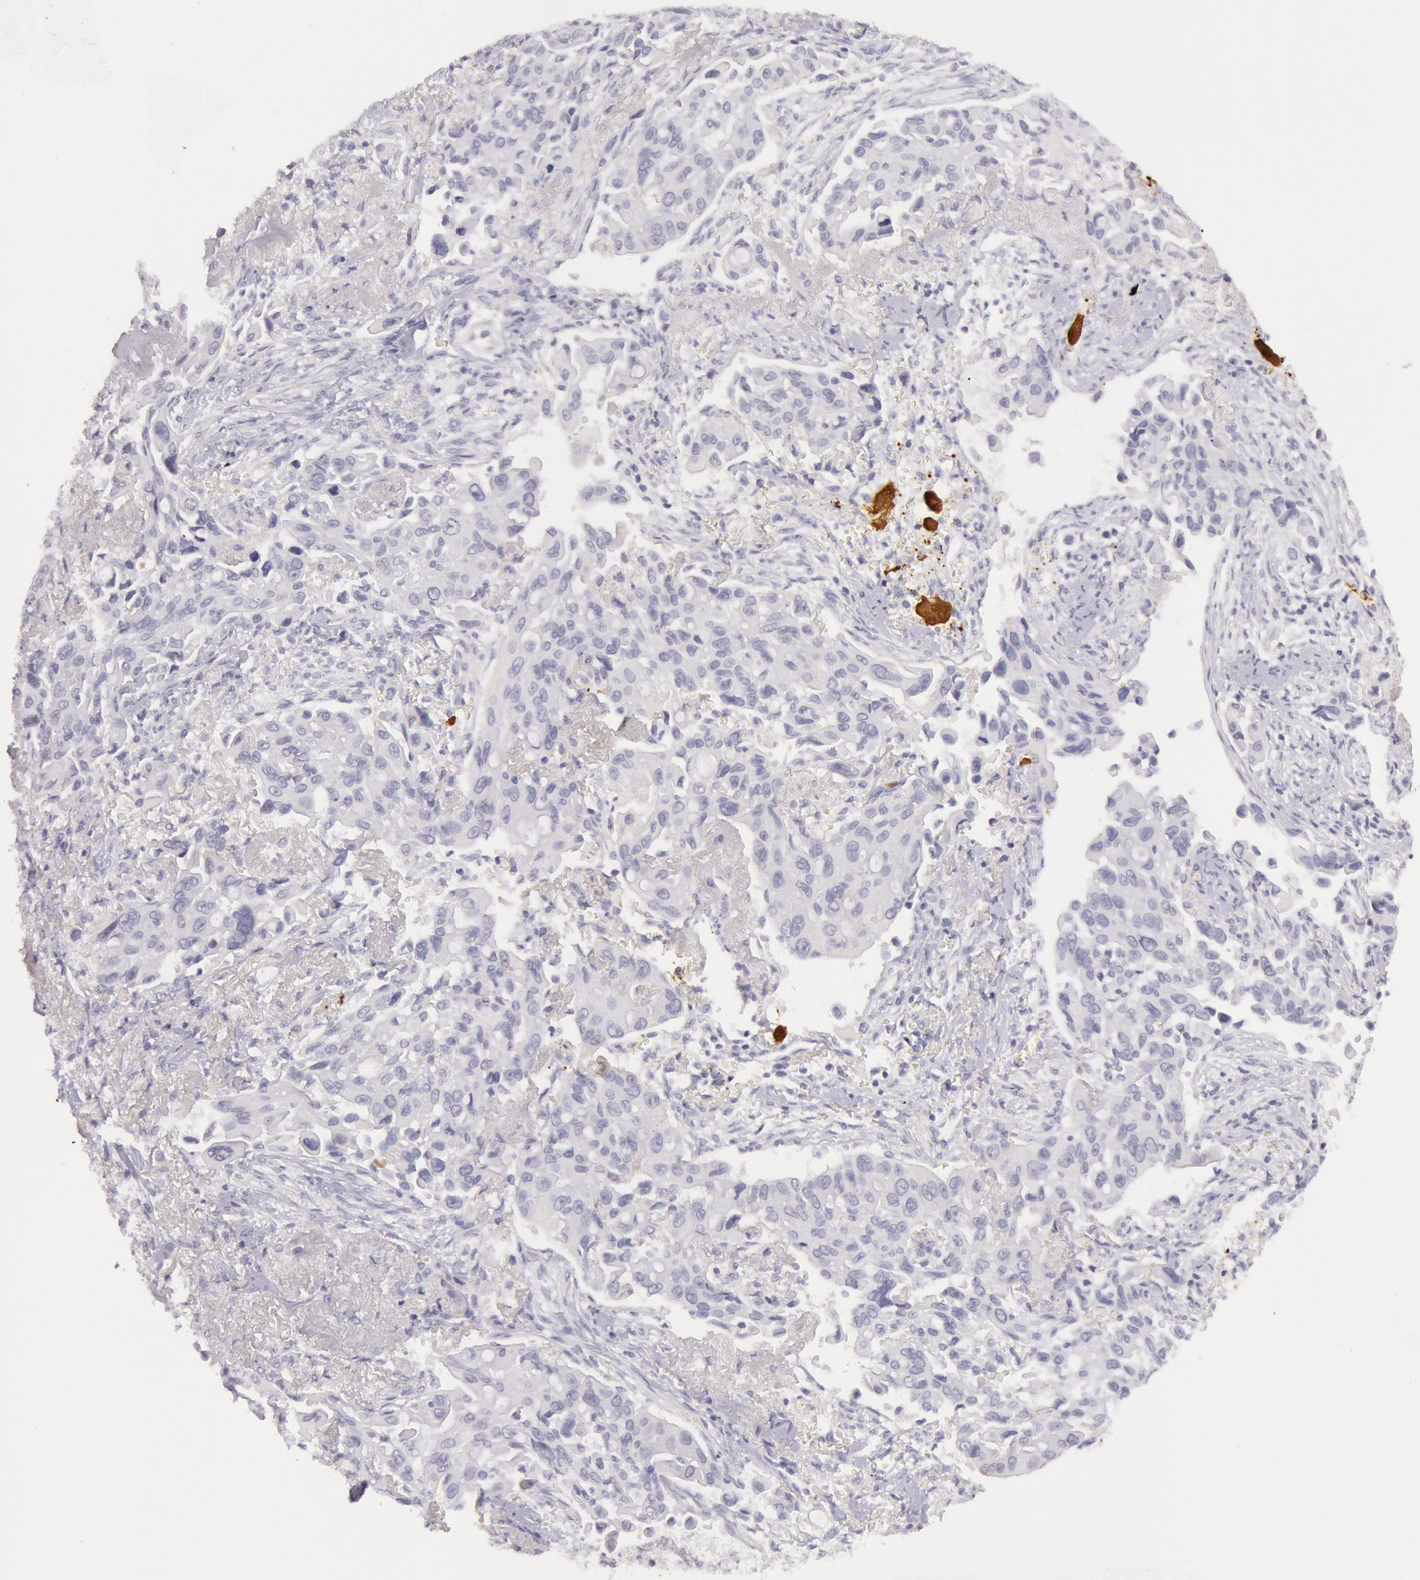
{"staining": {"intensity": "negative", "quantity": "none", "location": "none"}, "tissue": "lung cancer", "cell_type": "Tumor cells", "image_type": "cancer", "snomed": [{"axis": "morphology", "description": "Adenocarcinoma, NOS"}, {"axis": "topography", "description": "Lung"}], "caption": "DAB immunohistochemical staining of lung cancer (adenocarcinoma) demonstrates no significant positivity in tumor cells. Brightfield microscopy of immunohistochemistry stained with DAB (brown) and hematoxylin (blue), captured at high magnification.", "gene": "CKB", "patient": {"sex": "male", "age": 68}}